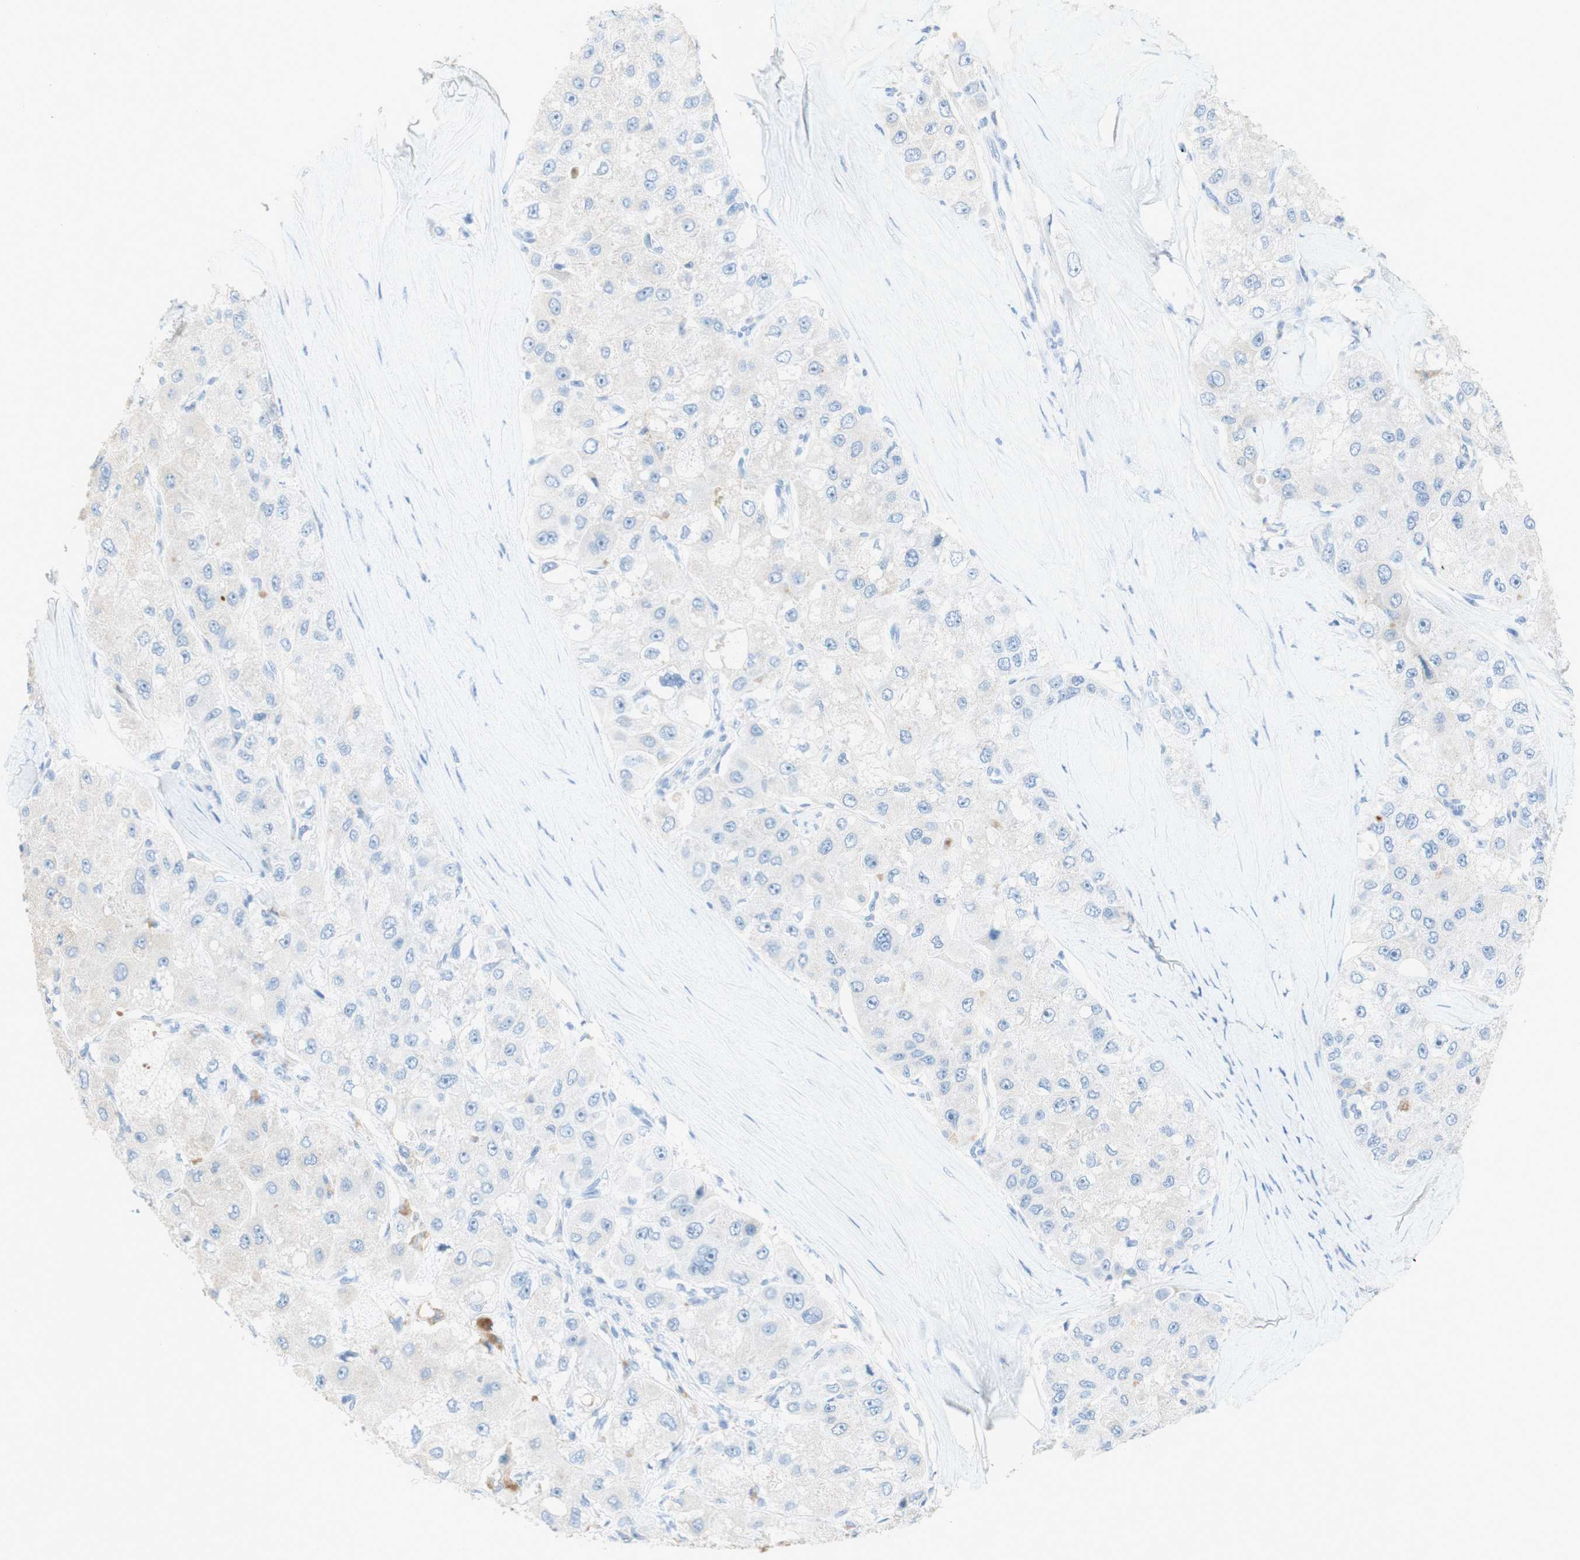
{"staining": {"intensity": "negative", "quantity": "none", "location": "none"}, "tissue": "liver cancer", "cell_type": "Tumor cells", "image_type": "cancer", "snomed": [{"axis": "morphology", "description": "Carcinoma, Hepatocellular, NOS"}, {"axis": "topography", "description": "Liver"}], "caption": "Immunohistochemistry (IHC) of liver cancer (hepatocellular carcinoma) reveals no staining in tumor cells.", "gene": "POLR2J3", "patient": {"sex": "male", "age": 80}}